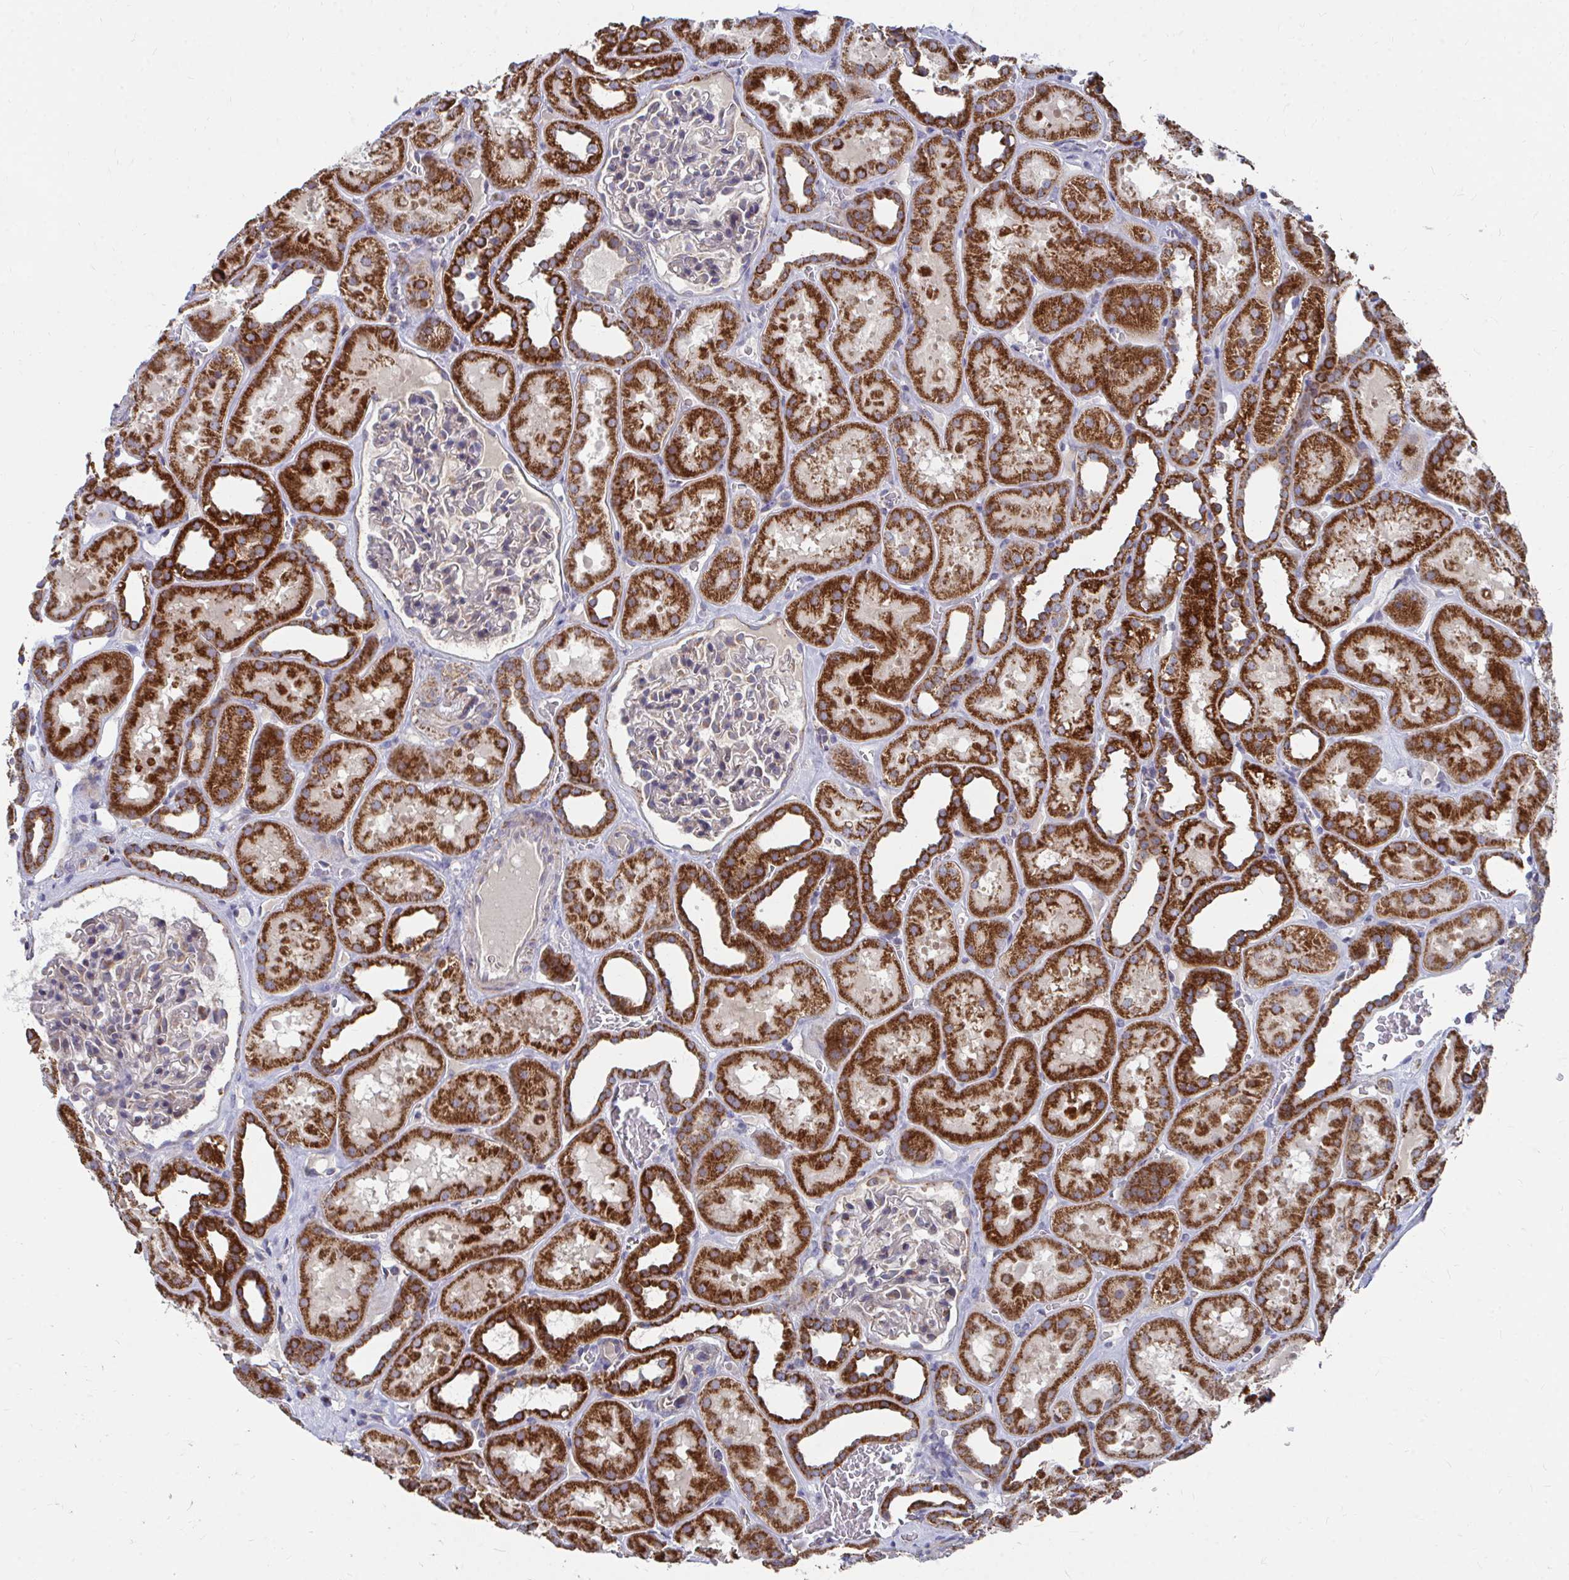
{"staining": {"intensity": "negative", "quantity": "none", "location": "none"}, "tissue": "kidney", "cell_type": "Cells in glomeruli", "image_type": "normal", "snomed": [{"axis": "morphology", "description": "Normal tissue, NOS"}, {"axis": "topography", "description": "Kidney"}], "caption": "The micrograph exhibits no staining of cells in glomeruli in normal kidney.", "gene": "PEX3", "patient": {"sex": "female", "age": 41}}